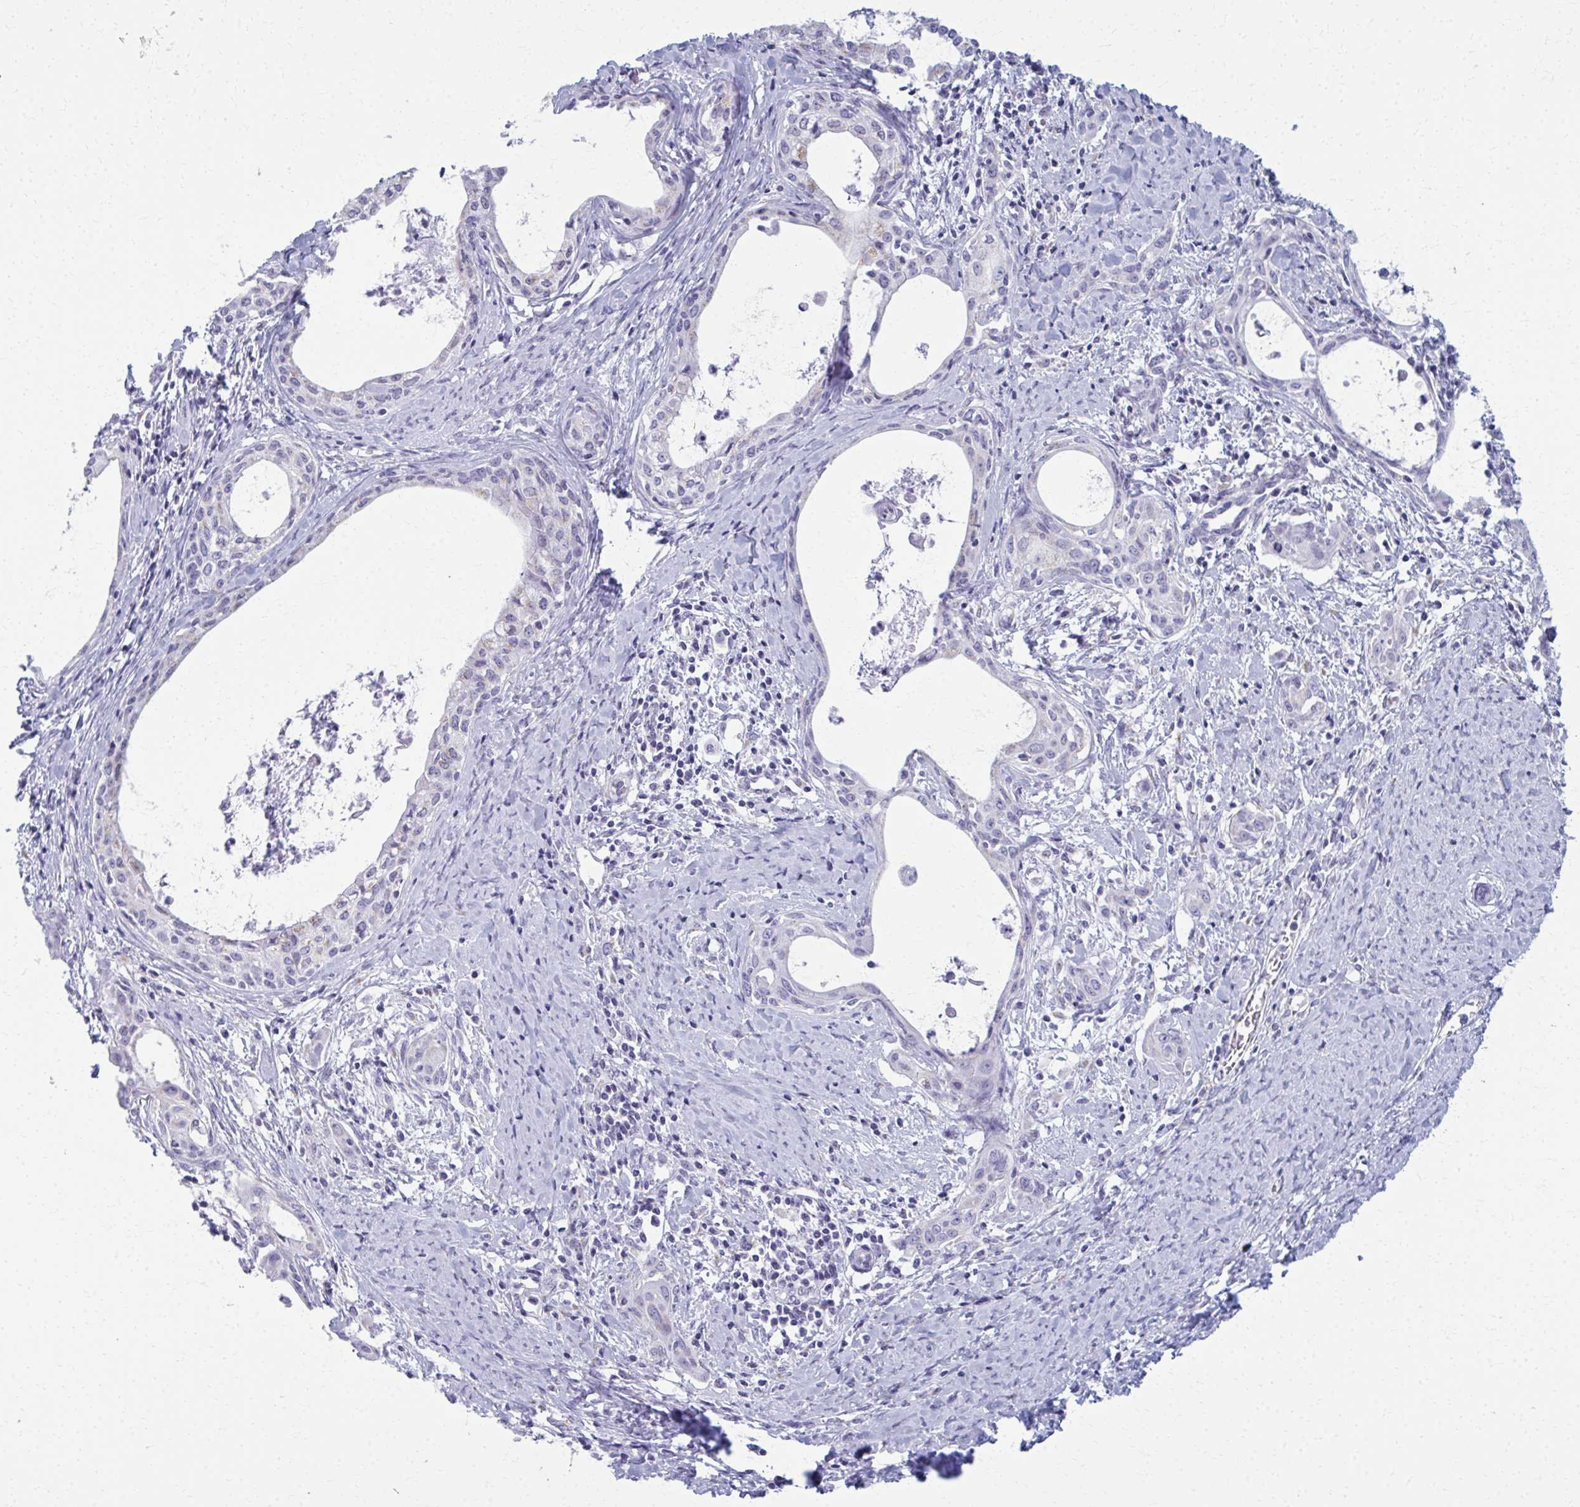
{"staining": {"intensity": "weak", "quantity": "<25%", "location": "cytoplasmic/membranous"}, "tissue": "cervical cancer", "cell_type": "Tumor cells", "image_type": "cancer", "snomed": [{"axis": "morphology", "description": "Squamous cell carcinoma, NOS"}, {"axis": "morphology", "description": "Adenocarcinoma, NOS"}, {"axis": "topography", "description": "Cervix"}], "caption": "Tumor cells show no significant protein staining in adenocarcinoma (cervical).", "gene": "SCLY", "patient": {"sex": "female", "age": 52}}